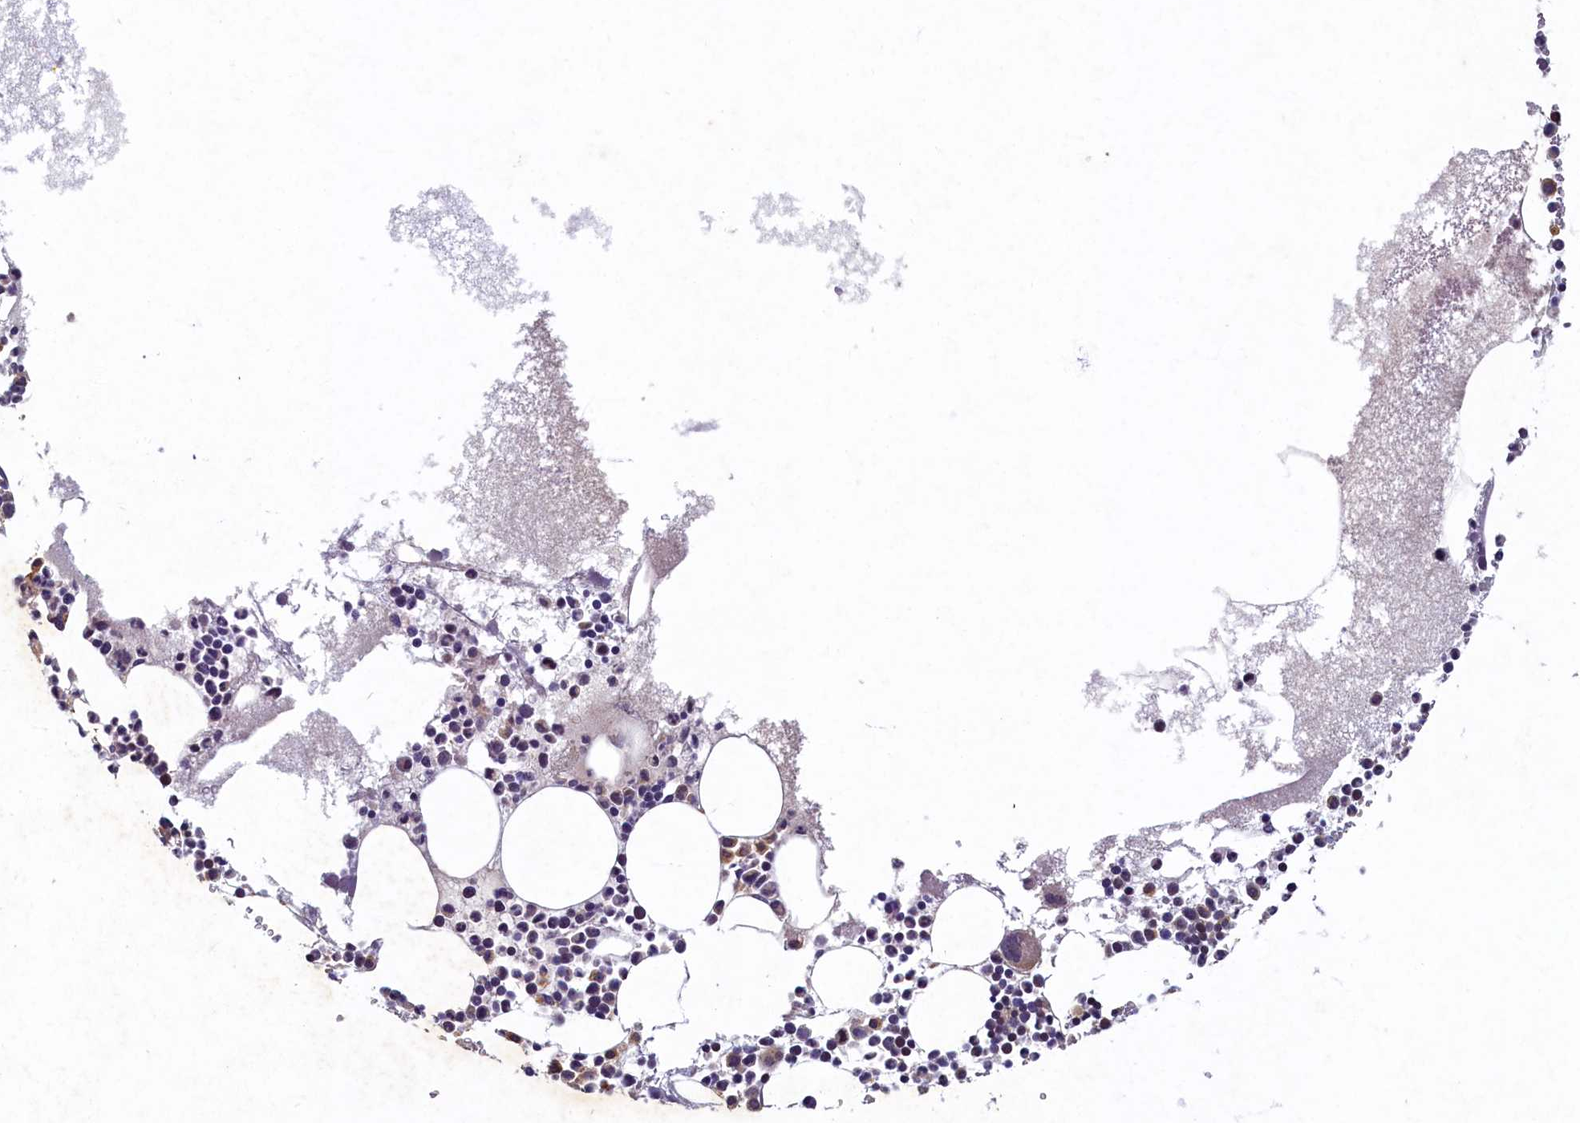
{"staining": {"intensity": "moderate", "quantity": "<25%", "location": "nuclear"}, "tissue": "bone marrow", "cell_type": "Hematopoietic cells", "image_type": "normal", "snomed": [{"axis": "morphology", "description": "Normal tissue, NOS"}, {"axis": "topography", "description": "Bone marrow"}], "caption": "An immunohistochemistry photomicrograph of unremarkable tissue is shown. Protein staining in brown labels moderate nuclear positivity in bone marrow within hematopoietic cells. The protein of interest is stained brown, and the nuclei are stained in blue (DAB (3,3'-diaminobenzidine) IHC with brightfield microscopy, high magnification).", "gene": "LATS2", "patient": {"sex": "female", "age": 78}}